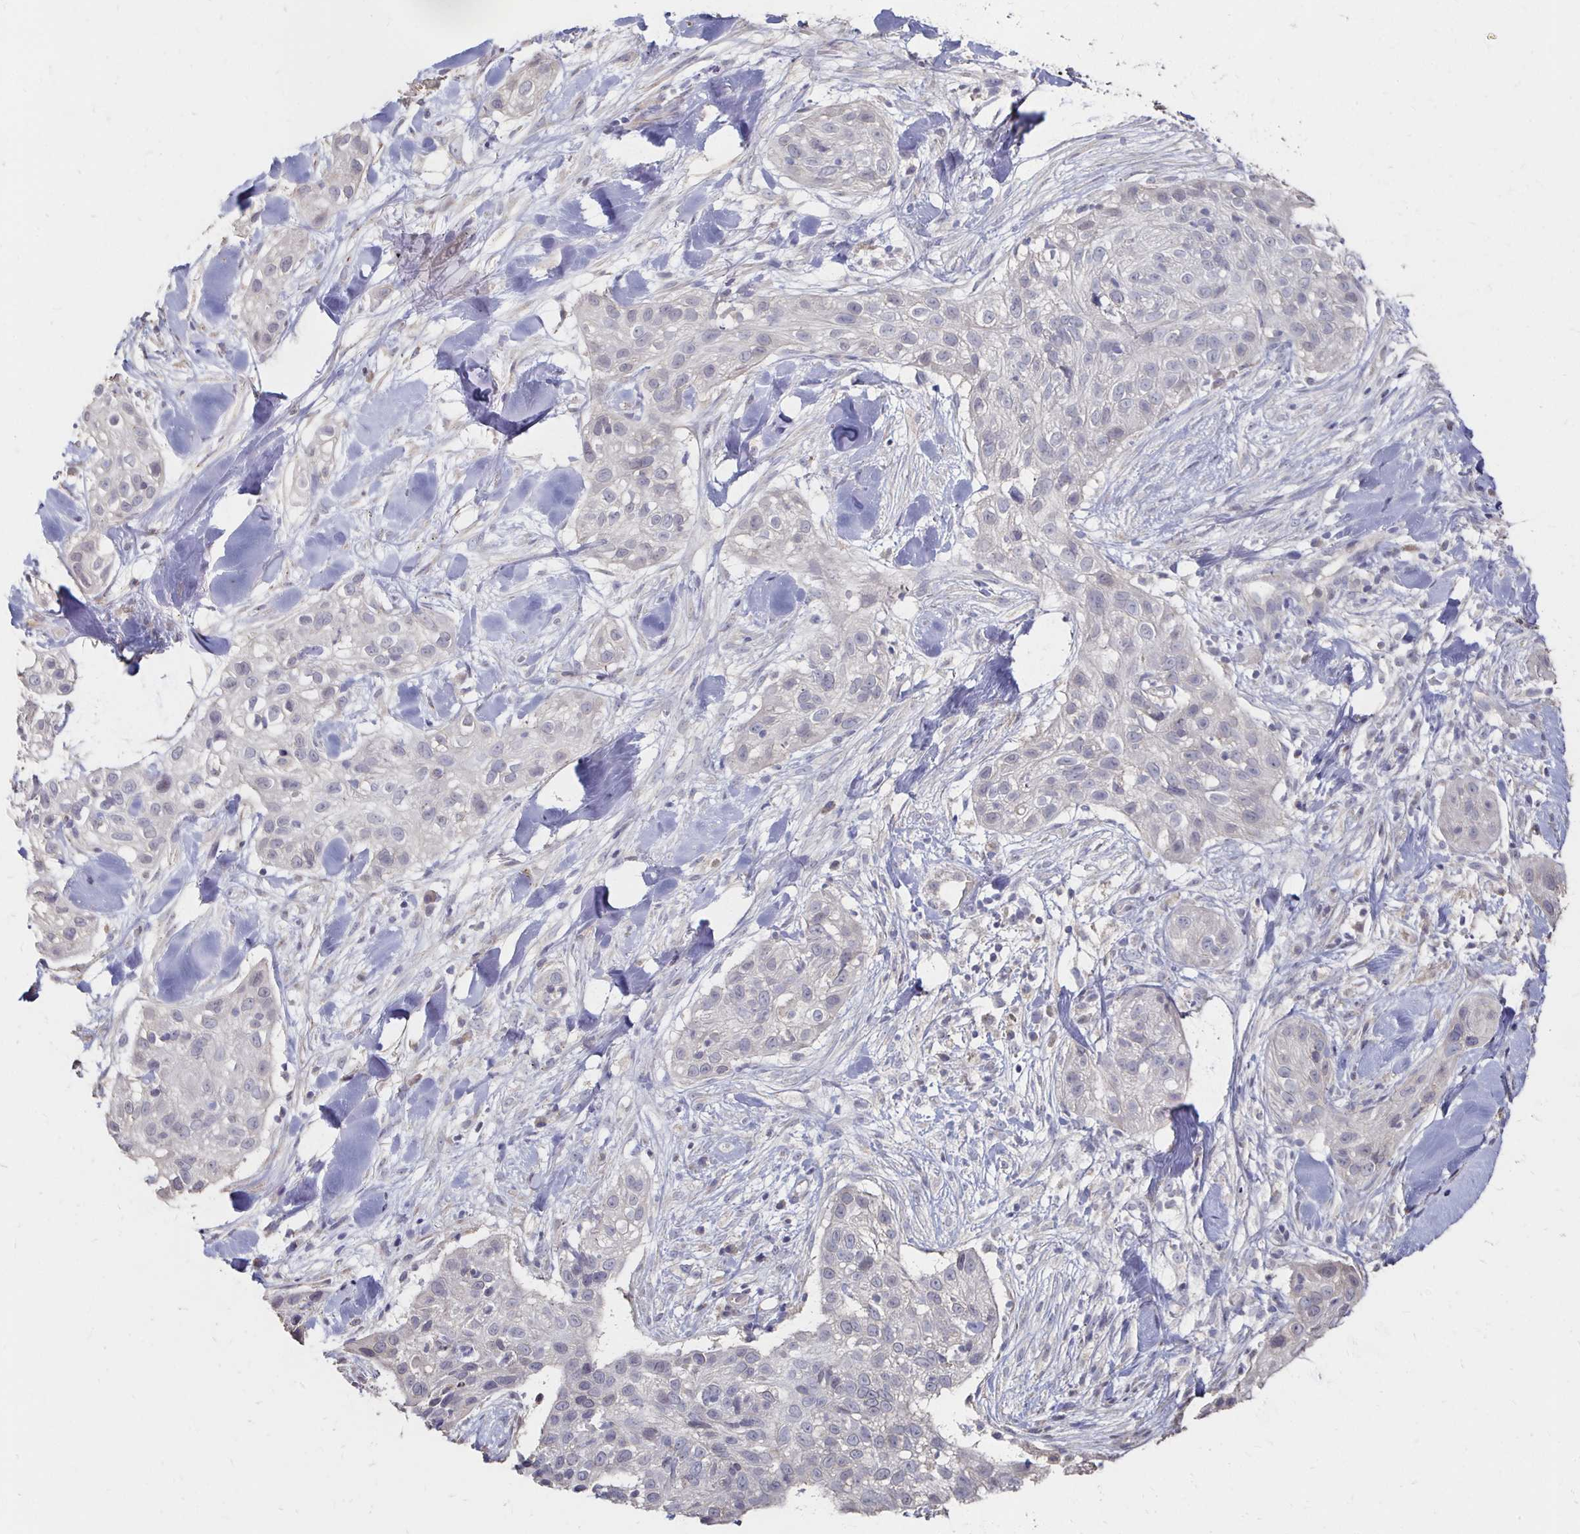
{"staining": {"intensity": "negative", "quantity": "none", "location": "none"}, "tissue": "skin cancer", "cell_type": "Tumor cells", "image_type": "cancer", "snomed": [{"axis": "morphology", "description": "Squamous cell carcinoma, NOS"}, {"axis": "topography", "description": "Skin"}], "caption": "Tumor cells show no significant expression in skin squamous cell carcinoma. (Brightfield microscopy of DAB (3,3'-diaminobenzidine) IHC at high magnification).", "gene": "ZNF727", "patient": {"sex": "male", "age": 82}}